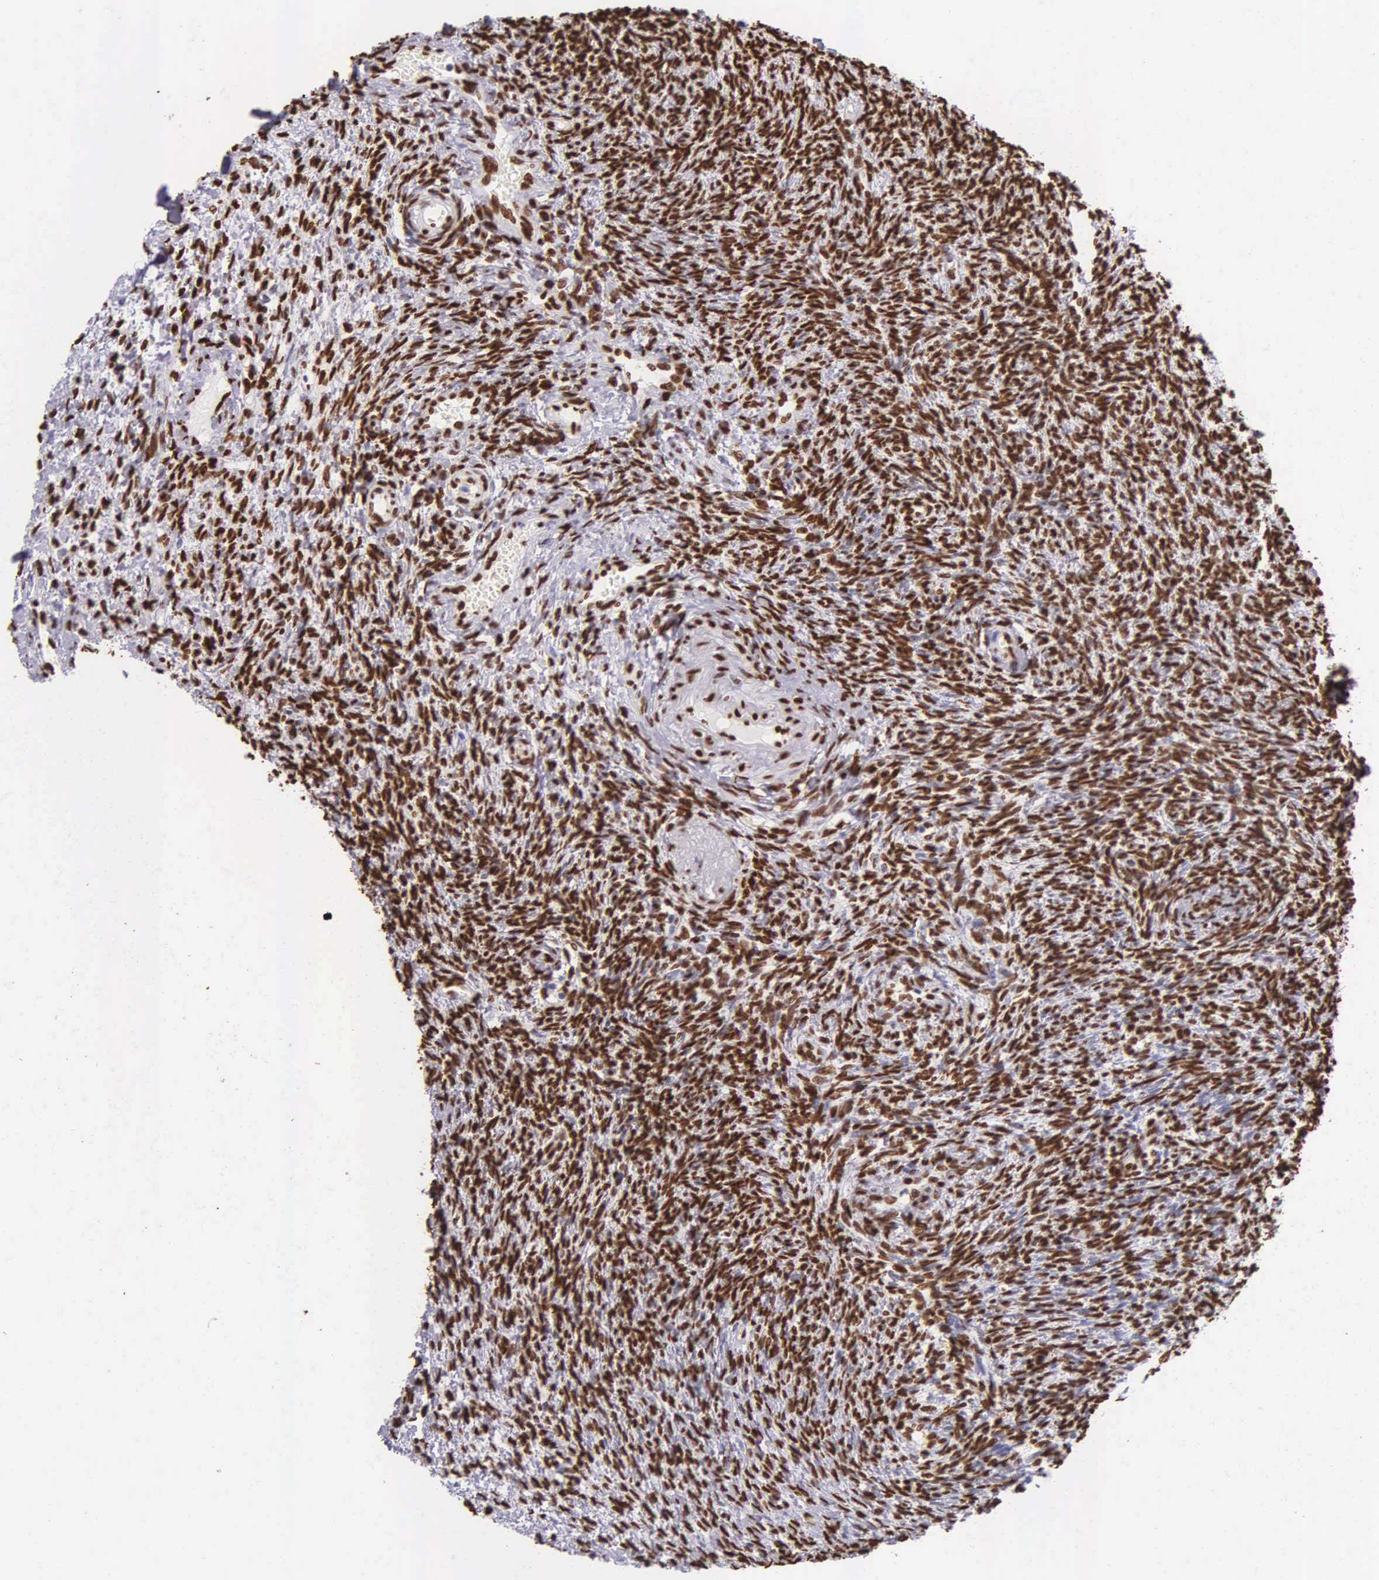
{"staining": {"intensity": "strong", "quantity": ">75%", "location": "nuclear"}, "tissue": "ovary", "cell_type": "Ovarian stroma cells", "image_type": "normal", "snomed": [{"axis": "morphology", "description": "Normal tissue, NOS"}, {"axis": "topography", "description": "Ovary"}], "caption": "This is a histology image of immunohistochemistry staining of unremarkable ovary, which shows strong positivity in the nuclear of ovarian stroma cells.", "gene": "H1", "patient": {"sex": "female", "age": 32}}